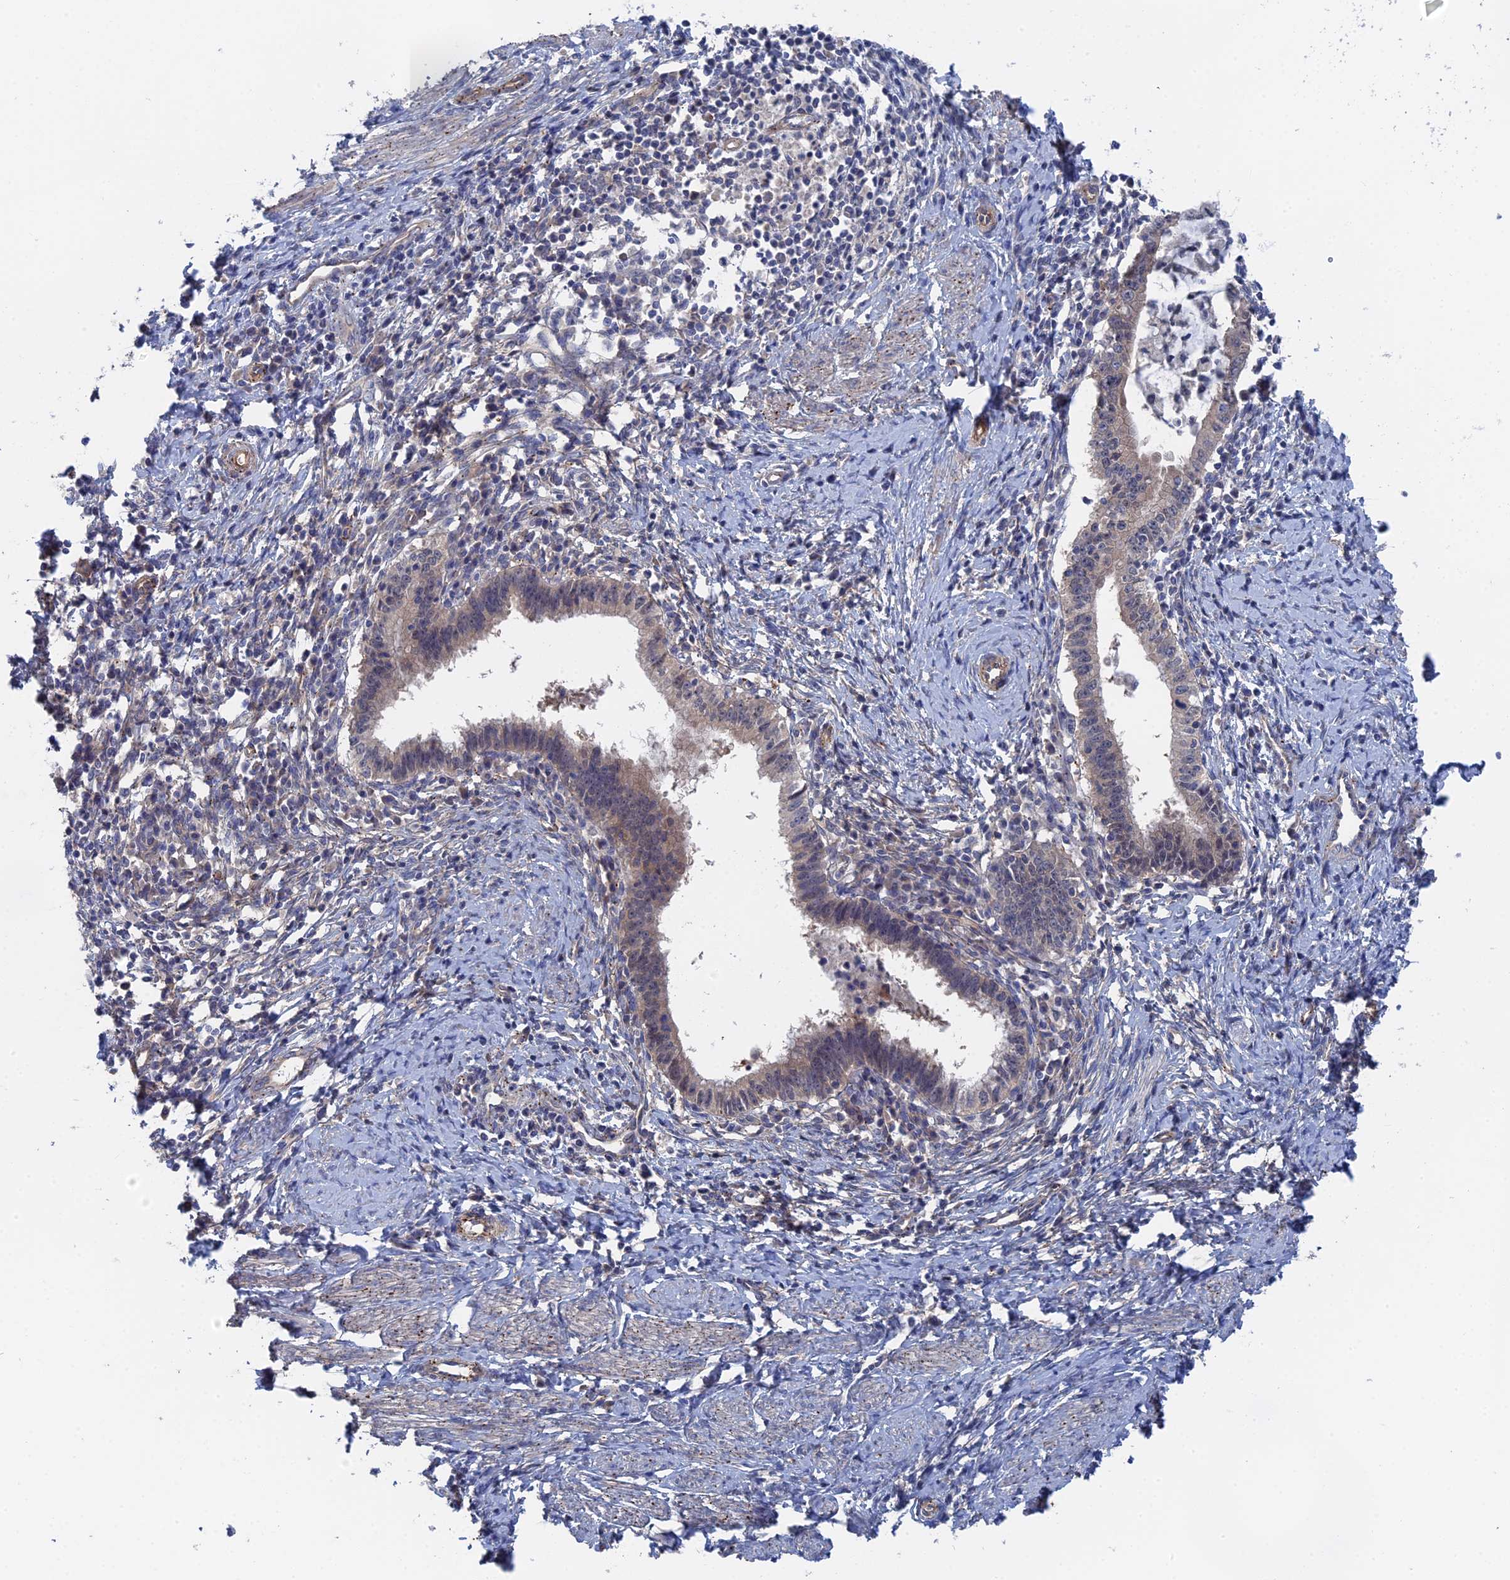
{"staining": {"intensity": "negative", "quantity": "none", "location": "none"}, "tissue": "cervical cancer", "cell_type": "Tumor cells", "image_type": "cancer", "snomed": [{"axis": "morphology", "description": "Adenocarcinoma, NOS"}, {"axis": "topography", "description": "Cervix"}], "caption": "Tumor cells are negative for protein expression in human adenocarcinoma (cervical).", "gene": "MTHFSD", "patient": {"sex": "female", "age": 36}}